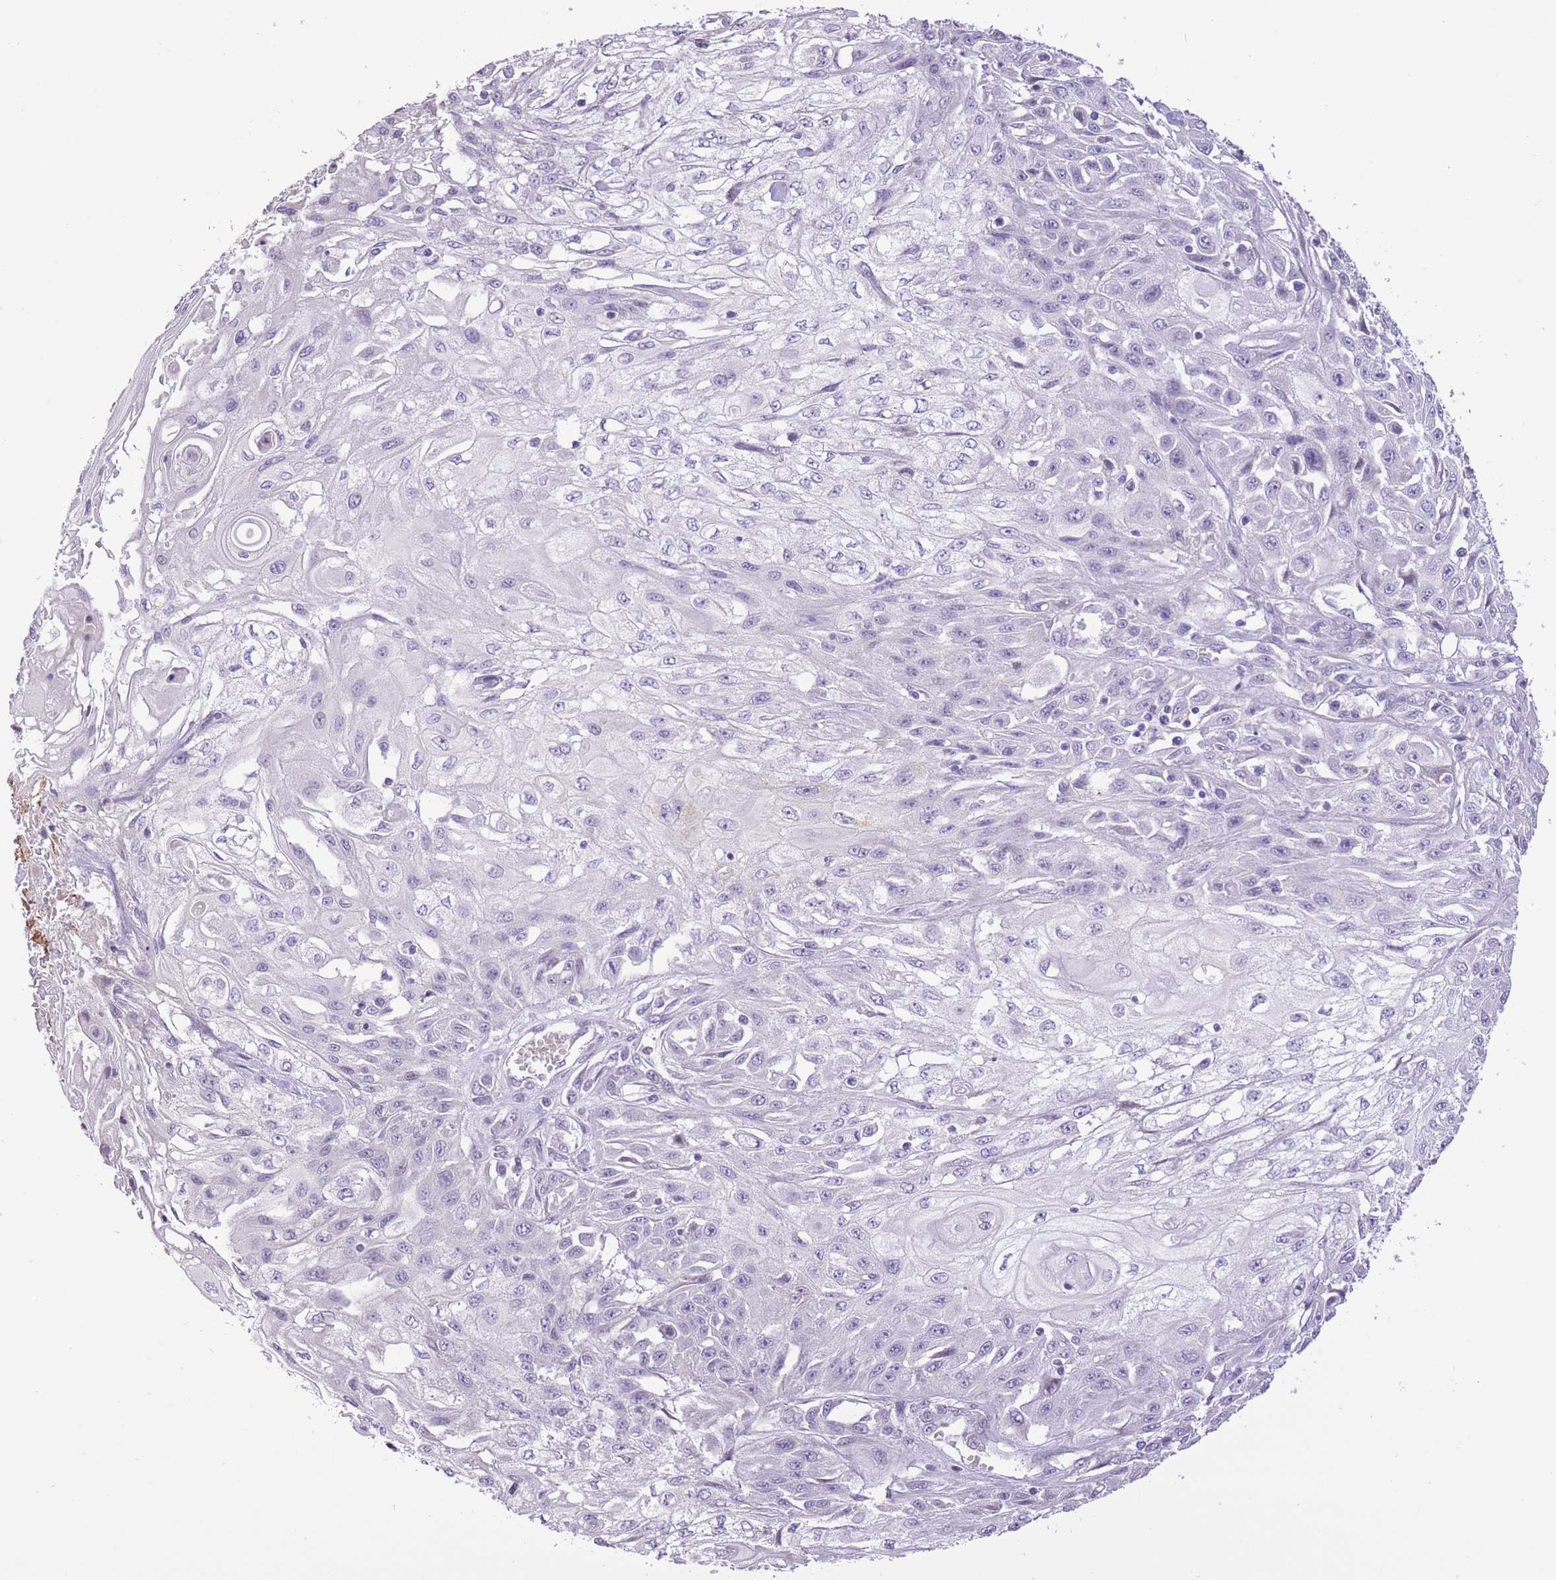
{"staining": {"intensity": "negative", "quantity": "none", "location": "none"}, "tissue": "skin cancer", "cell_type": "Tumor cells", "image_type": "cancer", "snomed": [{"axis": "morphology", "description": "Squamous cell carcinoma, NOS"}, {"axis": "morphology", "description": "Squamous cell carcinoma, metastatic, NOS"}, {"axis": "topography", "description": "Skin"}, {"axis": "topography", "description": "Lymph node"}], "caption": "Protein analysis of skin metastatic squamous cell carcinoma shows no significant positivity in tumor cells.", "gene": "WDR70", "patient": {"sex": "male", "age": 75}}